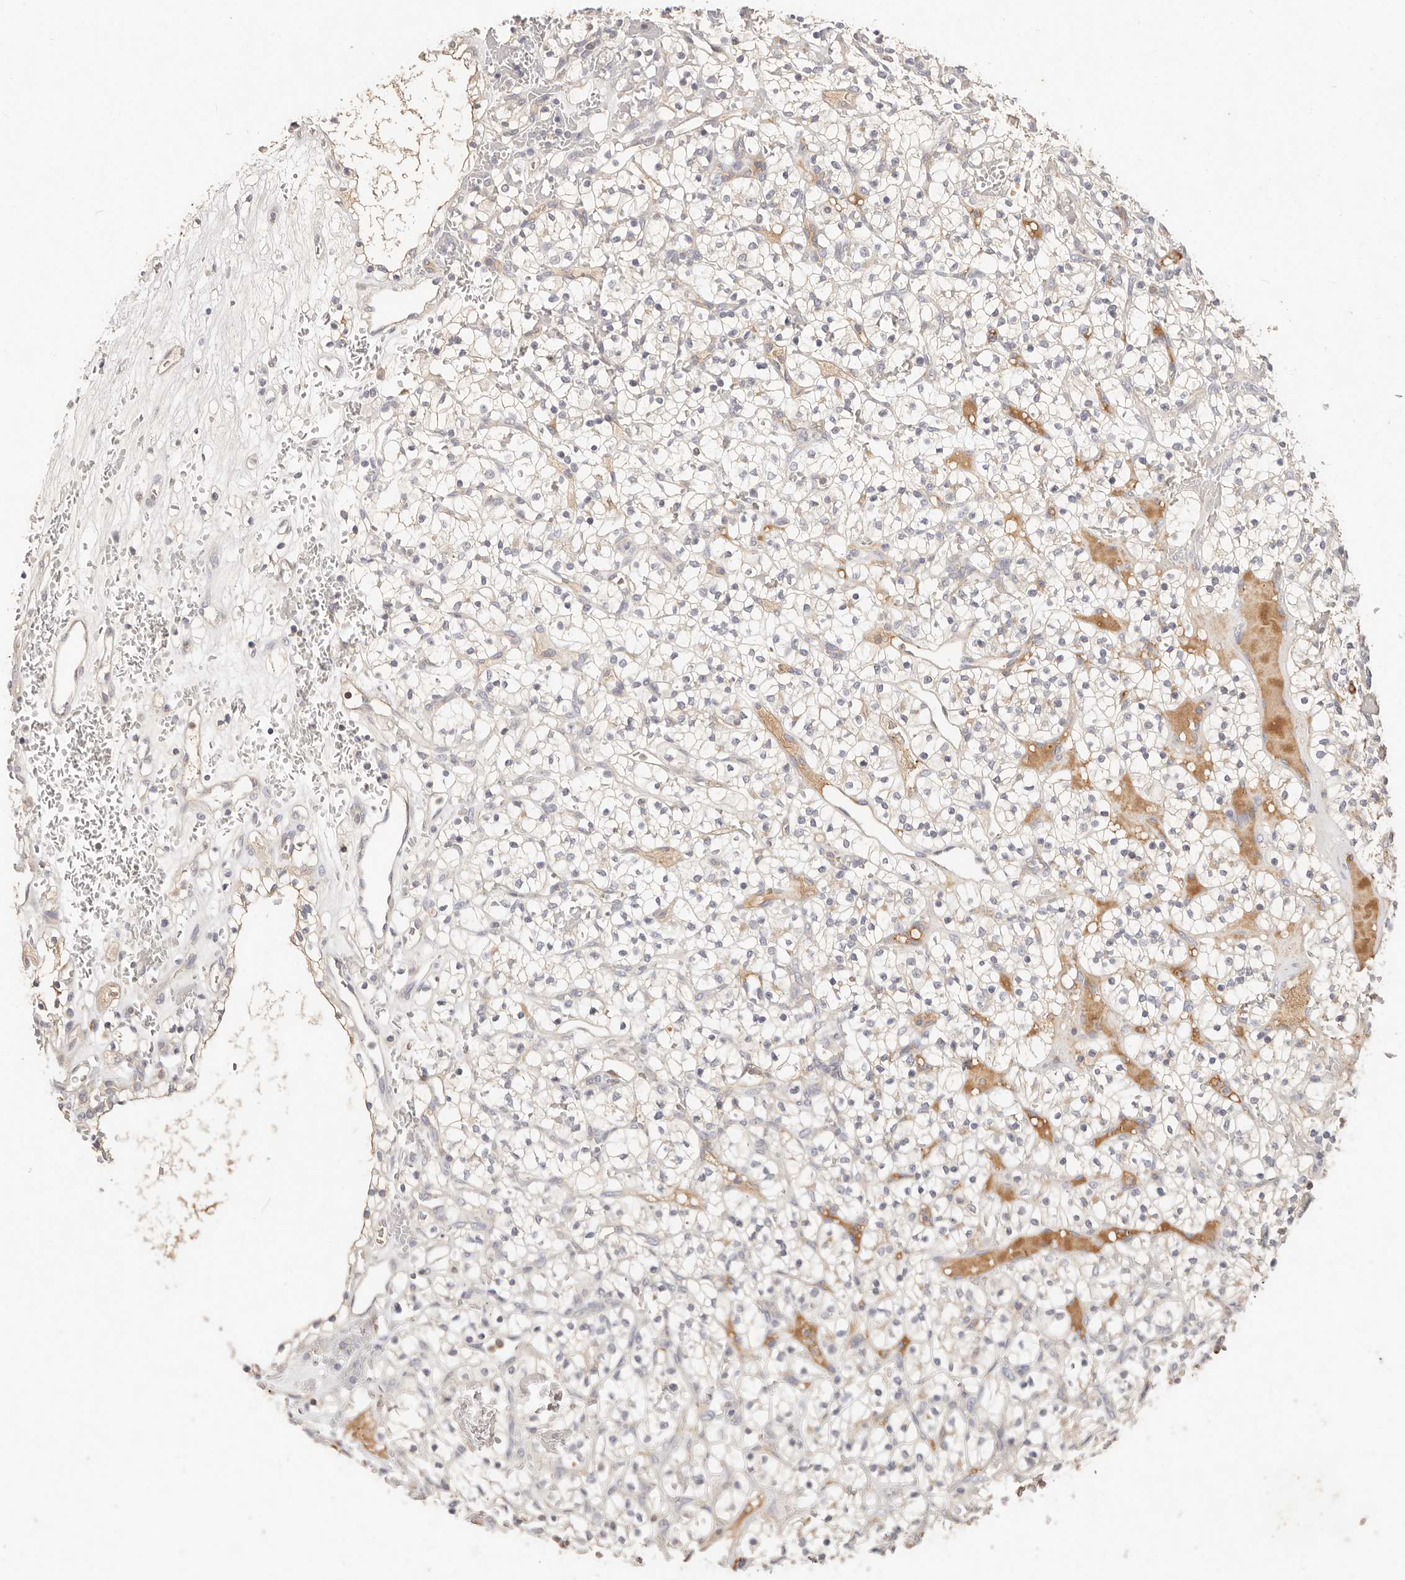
{"staining": {"intensity": "negative", "quantity": "none", "location": "none"}, "tissue": "renal cancer", "cell_type": "Tumor cells", "image_type": "cancer", "snomed": [{"axis": "morphology", "description": "Adenocarcinoma, NOS"}, {"axis": "topography", "description": "Kidney"}], "caption": "Micrograph shows no significant protein staining in tumor cells of renal cancer (adenocarcinoma).", "gene": "CXADR", "patient": {"sex": "female", "age": 57}}